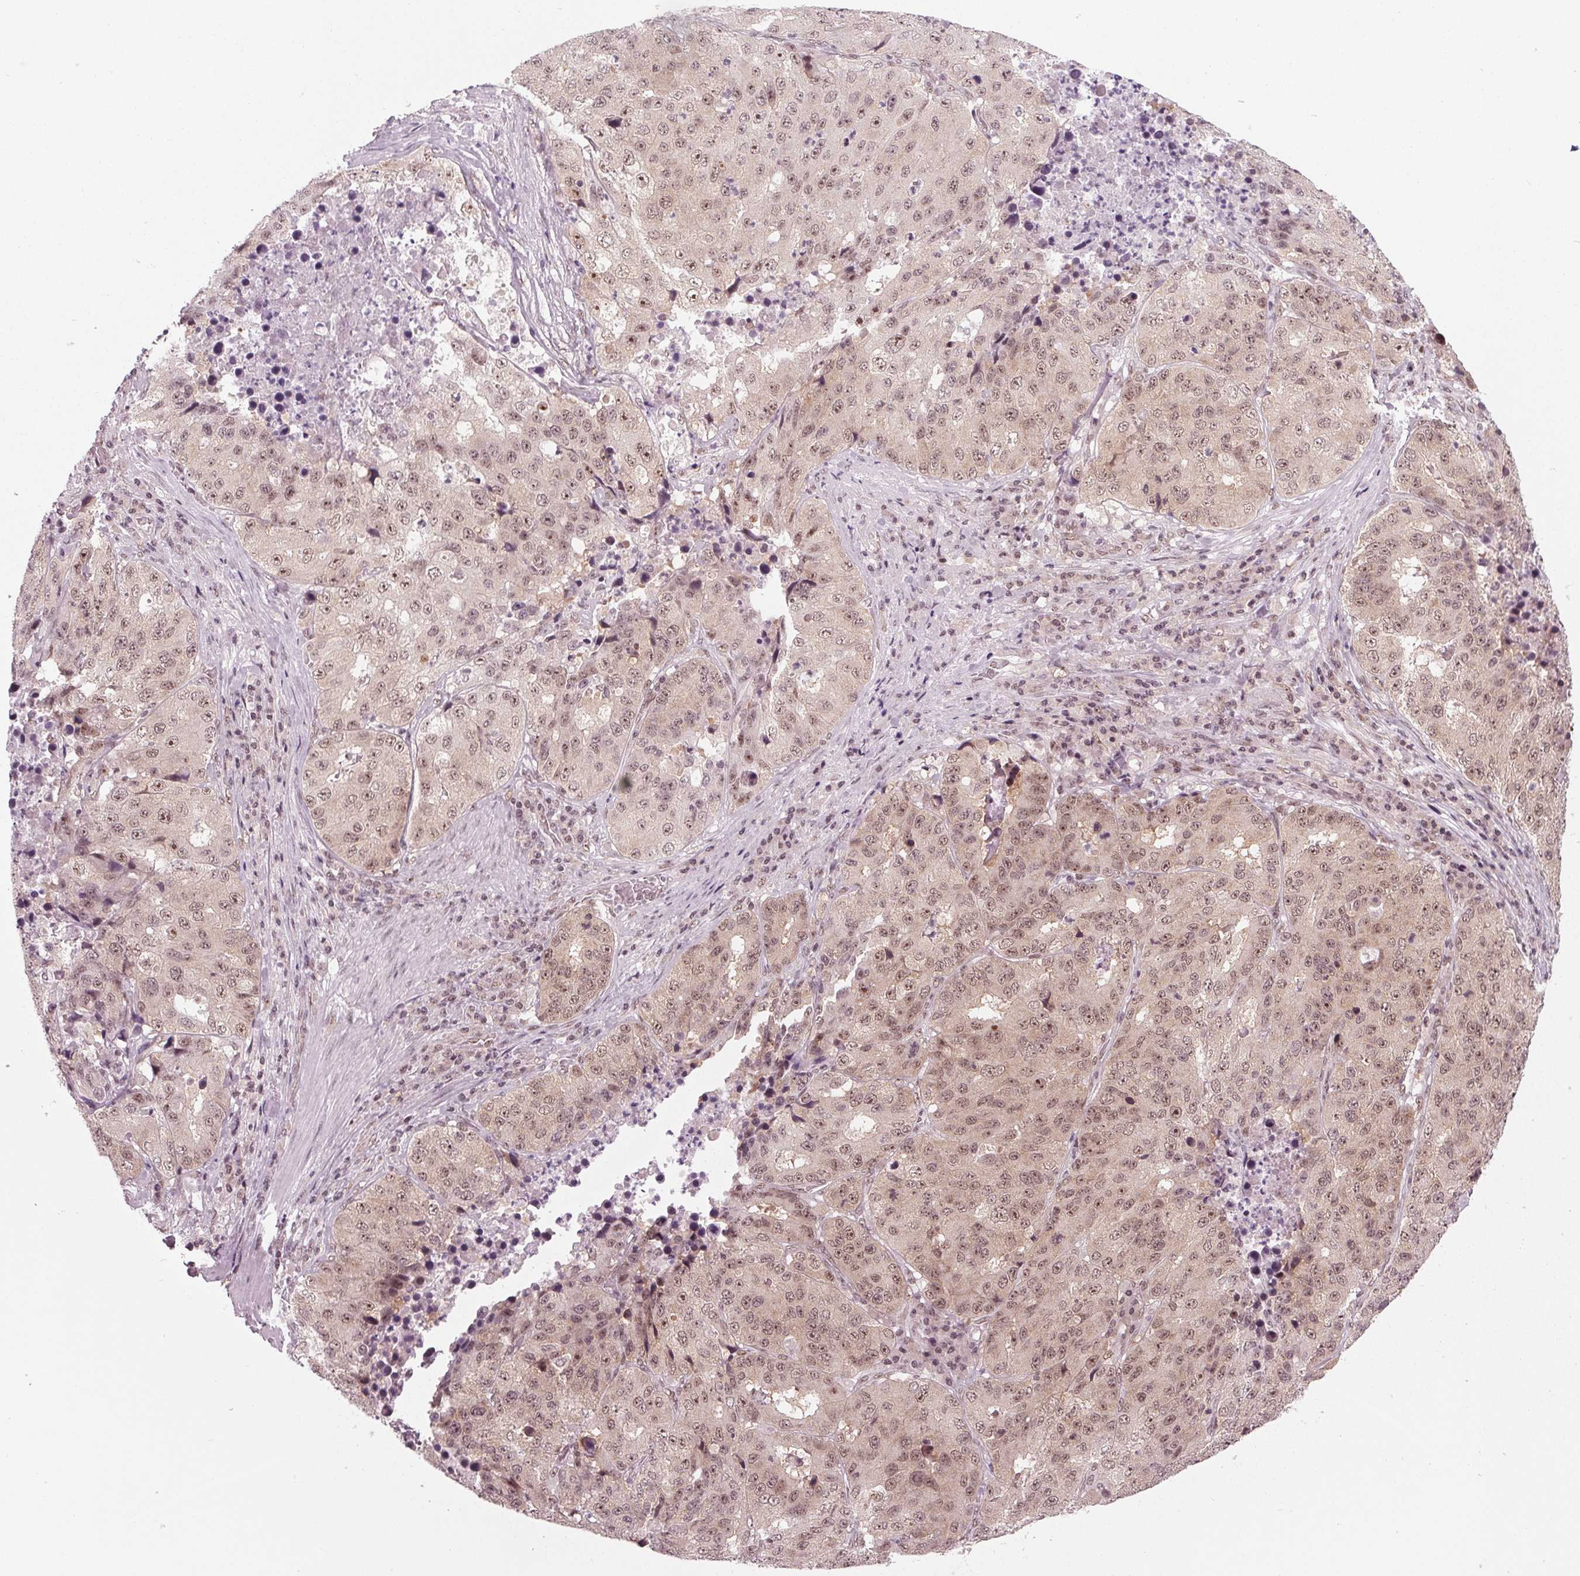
{"staining": {"intensity": "moderate", "quantity": ">75%", "location": "nuclear"}, "tissue": "stomach cancer", "cell_type": "Tumor cells", "image_type": "cancer", "snomed": [{"axis": "morphology", "description": "Adenocarcinoma, NOS"}, {"axis": "topography", "description": "Stomach"}], "caption": "Protein analysis of stomach adenocarcinoma tissue shows moderate nuclear staining in about >75% of tumor cells.", "gene": "DDX41", "patient": {"sex": "male", "age": 71}}